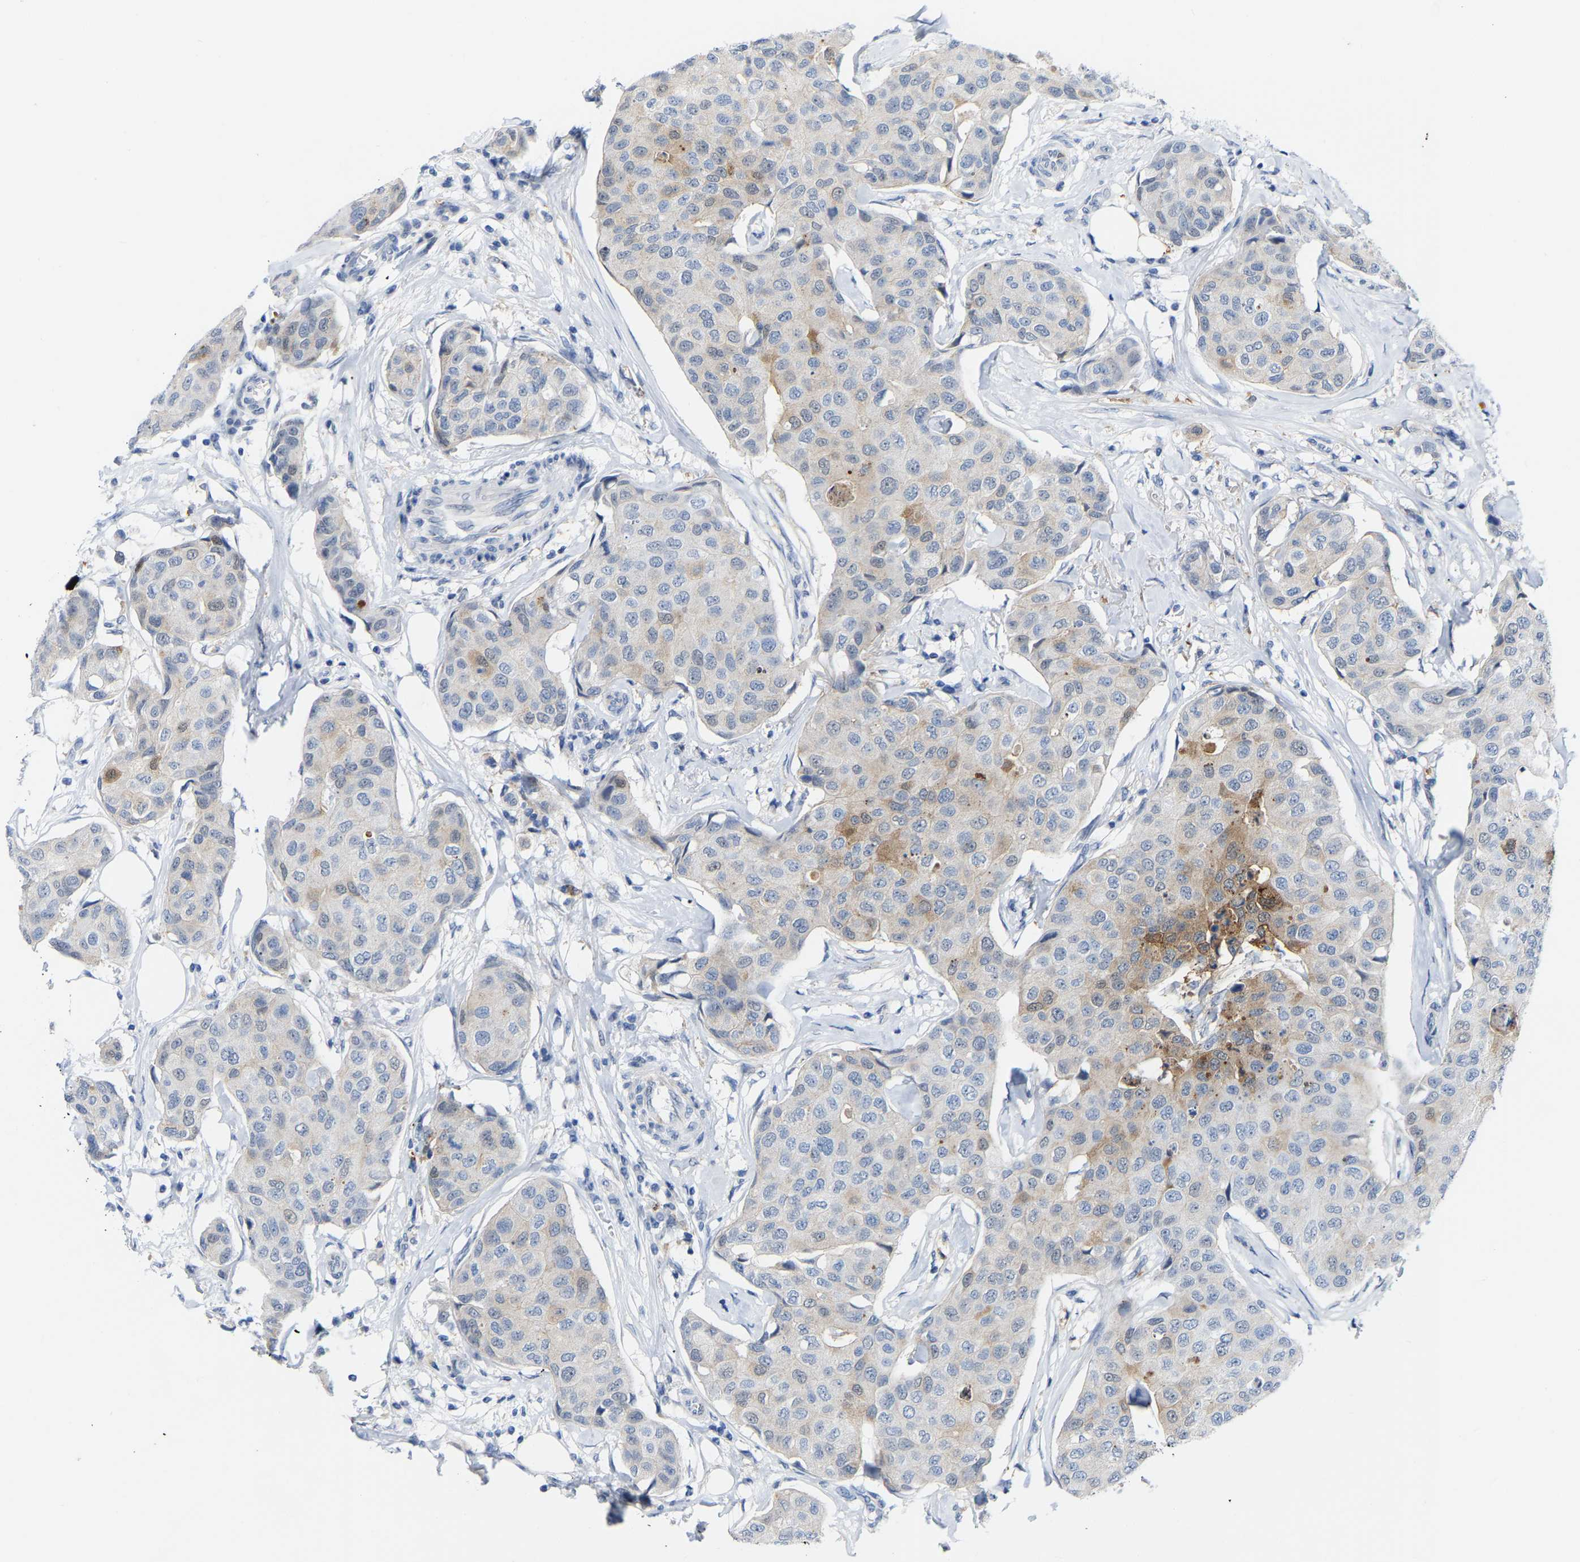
{"staining": {"intensity": "weak", "quantity": "<25%", "location": "cytoplasmic/membranous"}, "tissue": "breast cancer", "cell_type": "Tumor cells", "image_type": "cancer", "snomed": [{"axis": "morphology", "description": "Duct carcinoma"}, {"axis": "topography", "description": "Breast"}], "caption": "IHC of invasive ductal carcinoma (breast) displays no positivity in tumor cells. (Immunohistochemistry (ihc), brightfield microscopy, high magnification).", "gene": "ABTB2", "patient": {"sex": "female", "age": 80}}